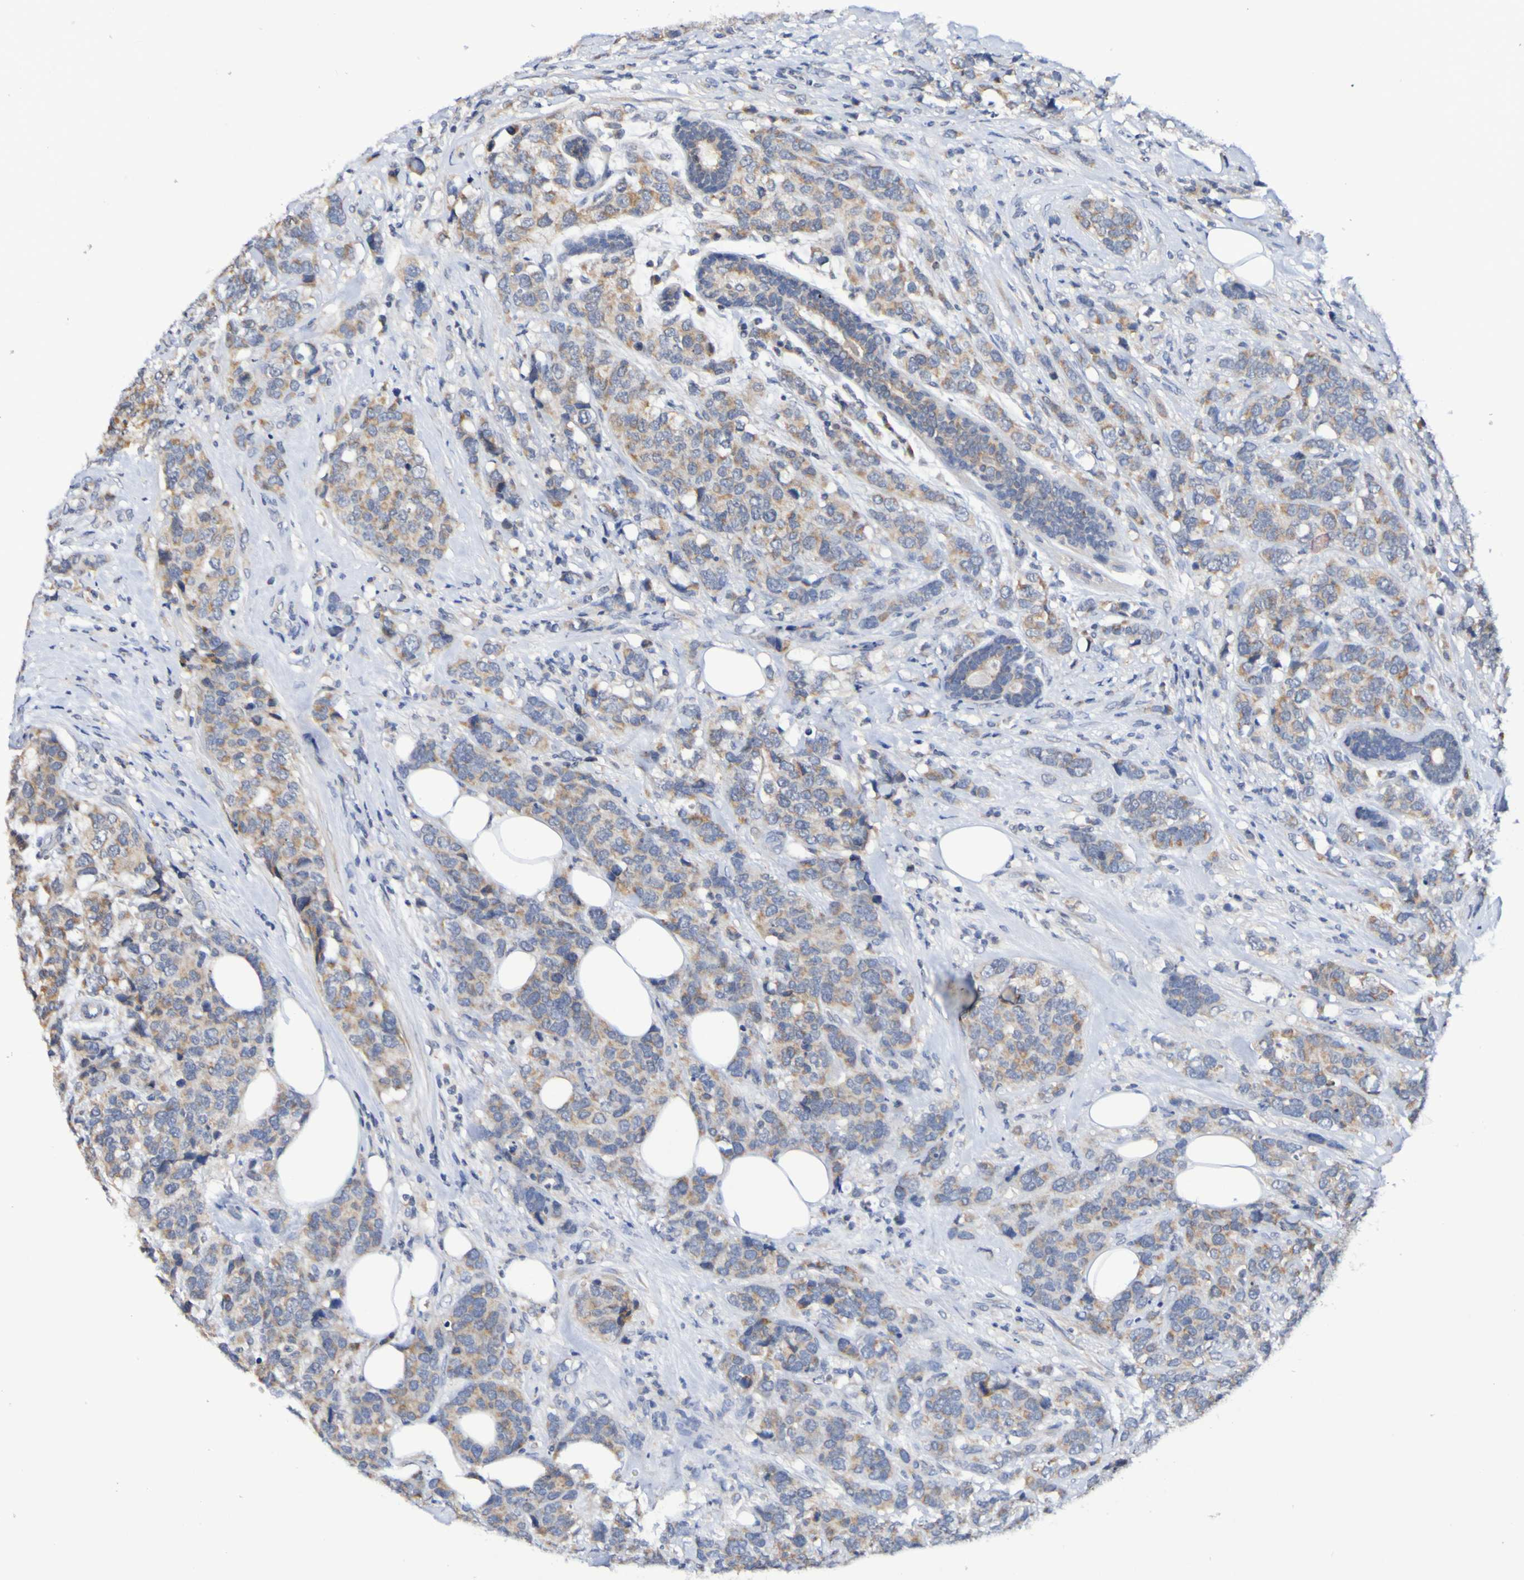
{"staining": {"intensity": "moderate", "quantity": "25%-75%", "location": "cytoplasmic/membranous"}, "tissue": "breast cancer", "cell_type": "Tumor cells", "image_type": "cancer", "snomed": [{"axis": "morphology", "description": "Lobular carcinoma"}, {"axis": "topography", "description": "Breast"}], "caption": "The photomicrograph shows a brown stain indicating the presence of a protein in the cytoplasmic/membranous of tumor cells in breast cancer (lobular carcinoma). The protein of interest is shown in brown color, while the nuclei are stained blue.", "gene": "PTP4A2", "patient": {"sex": "female", "age": 59}}